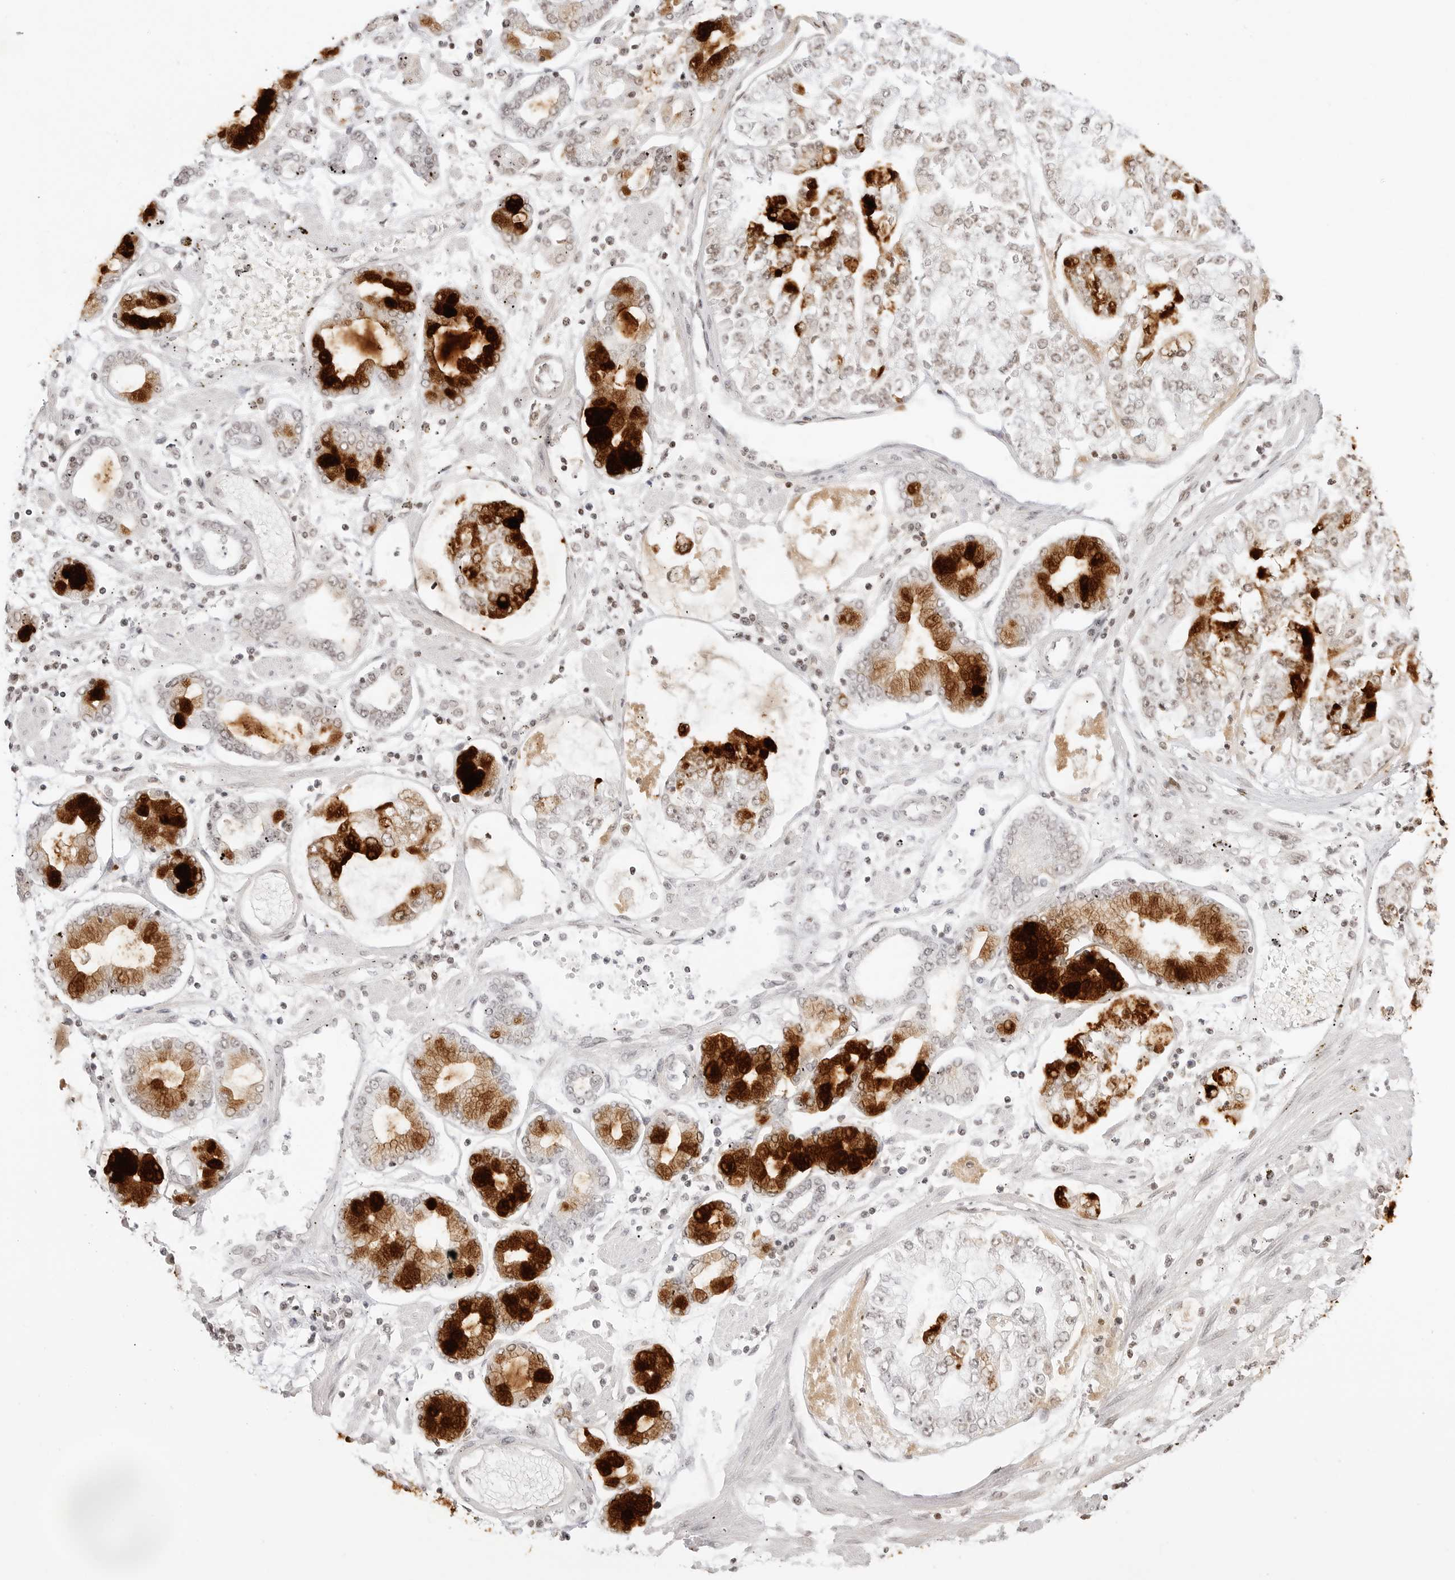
{"staining": {"intensity": "strong", "quantity": "25%-75%", "location": "cytoplasmic/membranous"}, "tissue": "stomach cancer", "cell_type": "Tumor cells", "image_type": "cancer", "snomed": [{"axis": "morphology", "description": "Adenocarcinoma, NOS"}, {"axis": "topography", "description": "Stomach"}], "caption": "DAB (3,3'-diaminobenzidine) immunohistochemical staining of adenocarcinoma (stomach) exhibits strong cytoplasmic/membranous protein expression in about 25%-75% of tumor cells.", "gene": "TFF2", "patient": {"sex": "male", "age": 76}}